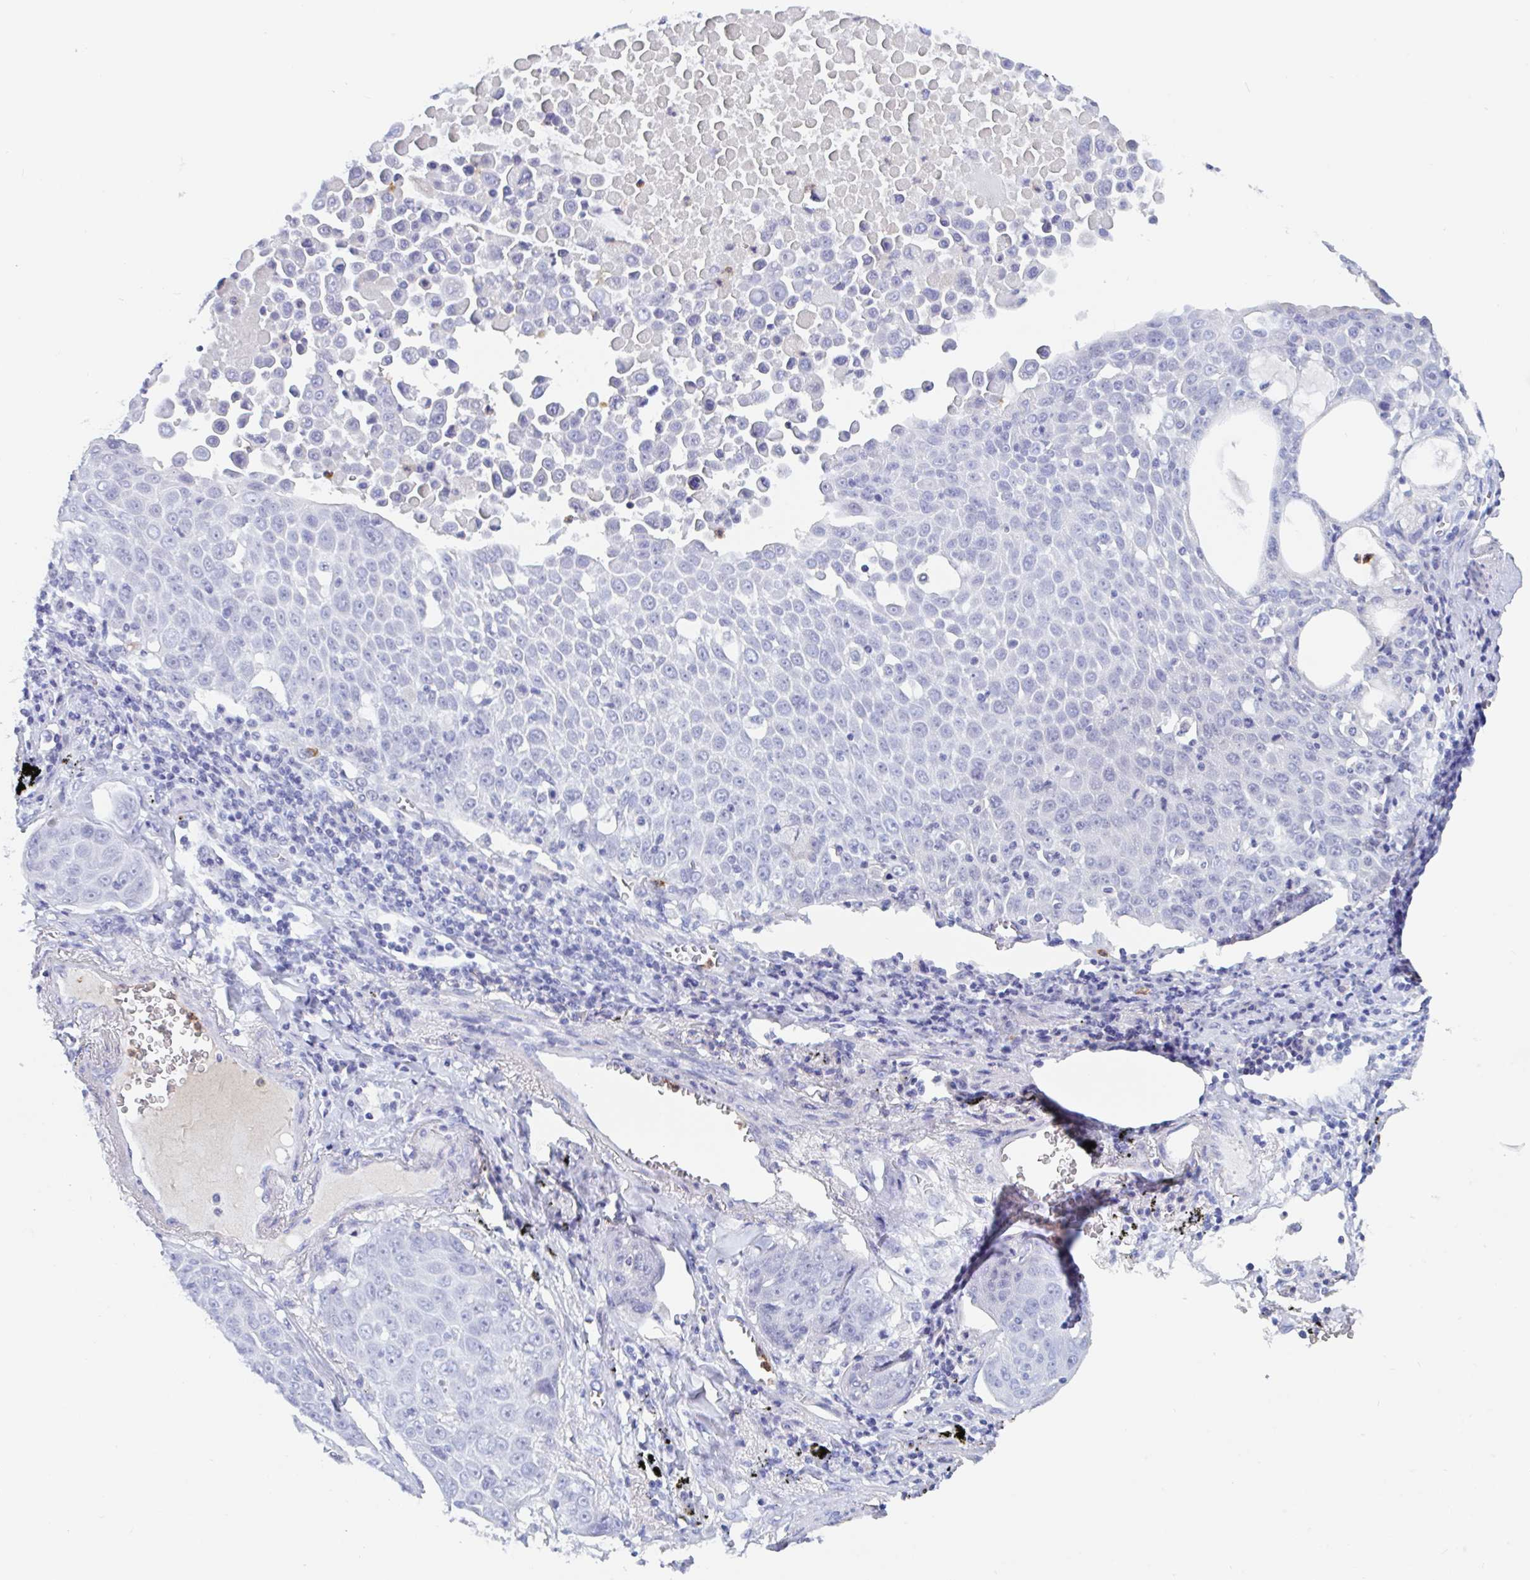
{"staining": {"intensity": "negative", "quantity": "none", "location": "none"}, "tissue": "lung cancer", "cell_type": "Tumor cells", "image_type": "cancer", "snomed": [{"axis": "morphology", "description": "Squamous cell carcinoma, NOS"}, {"axis": "morphology", "description": "Squamous cell carcinoma, metastatic, NOS"}, {"axis": "topography", "description": "Lymph node"}, {"axis": "topography", "description": "Lung"}], "caption": "This is an immunohistochemistry histopathology image of human metastatic squamous cell carcinoma (lung). There is no positivity in tumor cells.", "gene": "ZNHIT2", "patient": {"sex": "female", "age": 62}}